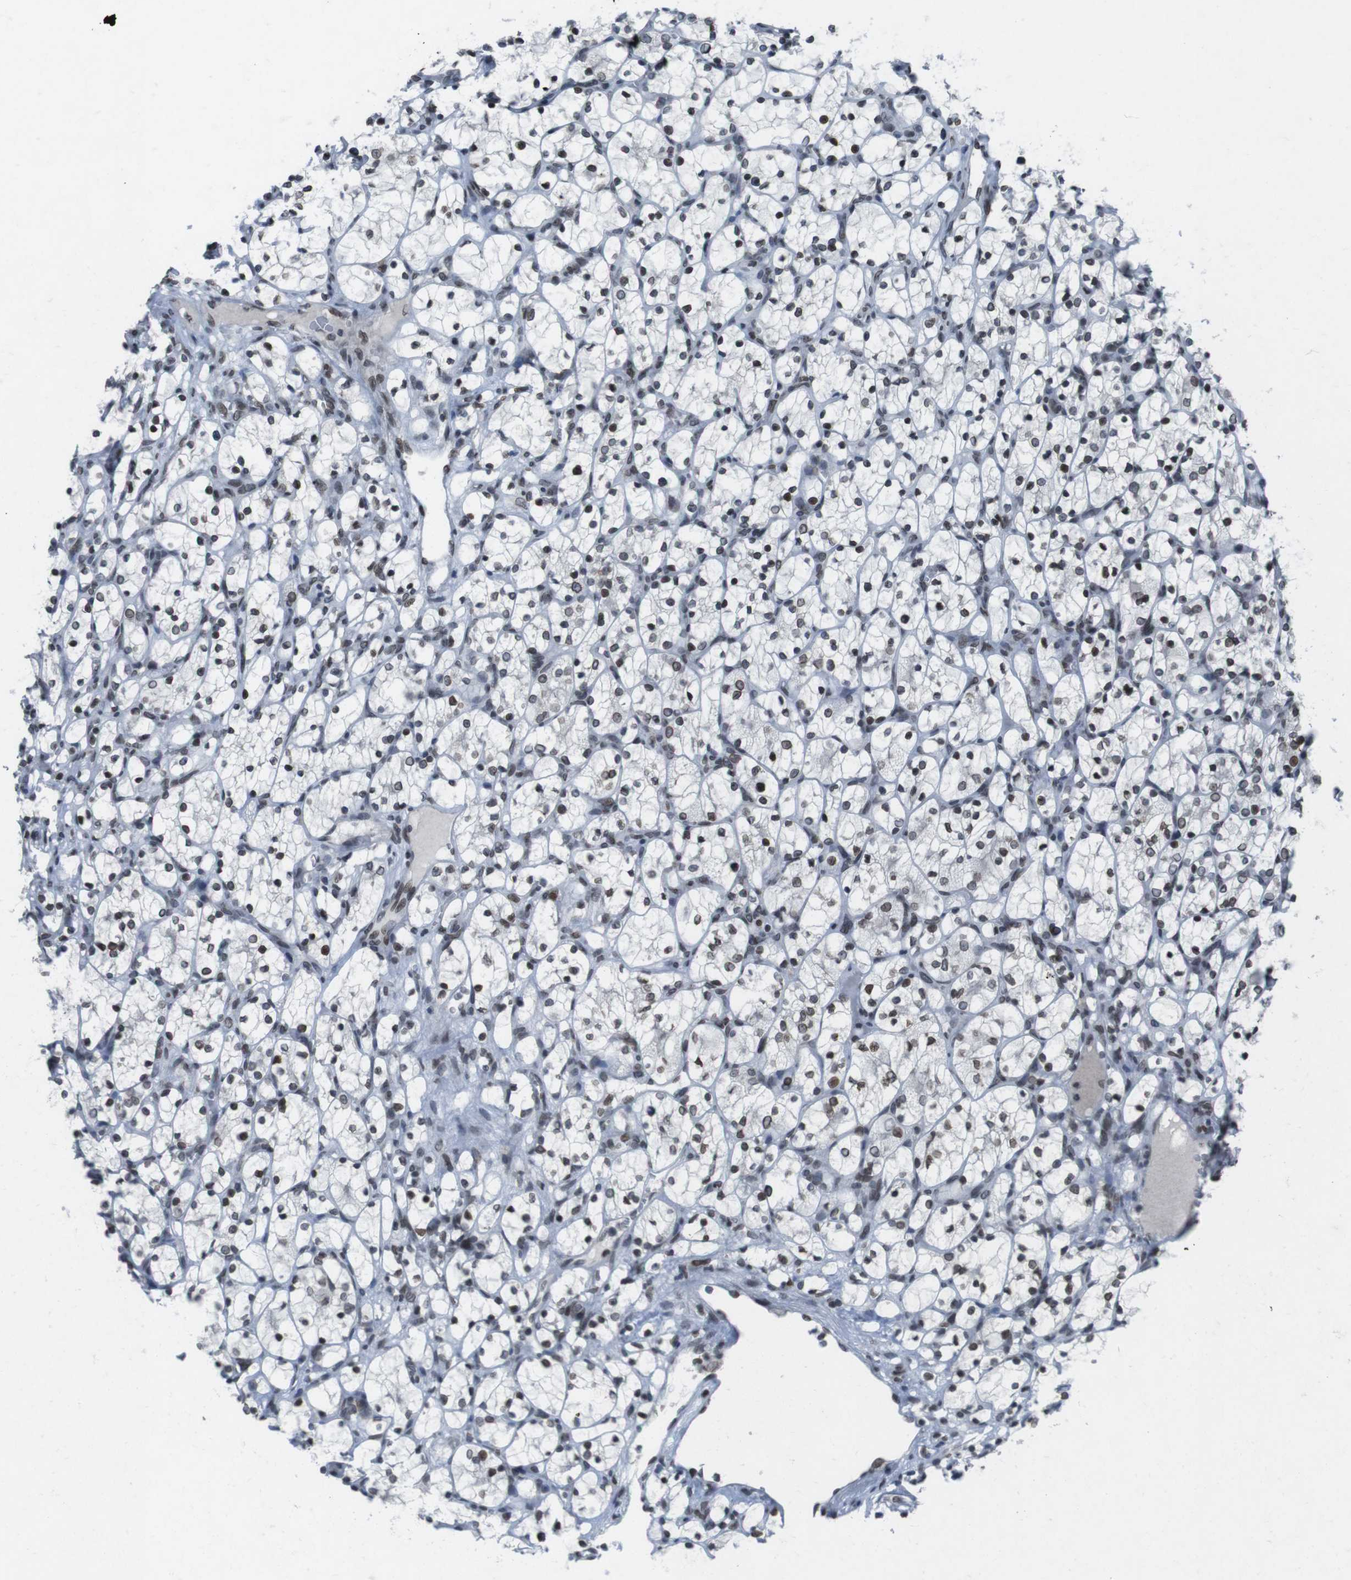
{"staining": {"intensity": "moderate", "quantity": ">75%", "location": "nuclear"}, "tissue": "renal cancer", "cell_type": "Tumor cells", "image_type": "cancer", "snomed": [{"axis": "morphology", "description": "Adenocarcinoma, NOS"}, {"axis": "topography", "description": "Kidney"}], "caption": "Moderate nuclear staining is appreciated in approximately >75% of tumor cells in renal adenocarcinoma.", "gene": "MAD1L1", "patient": {"sex": "female", "age": 69}}